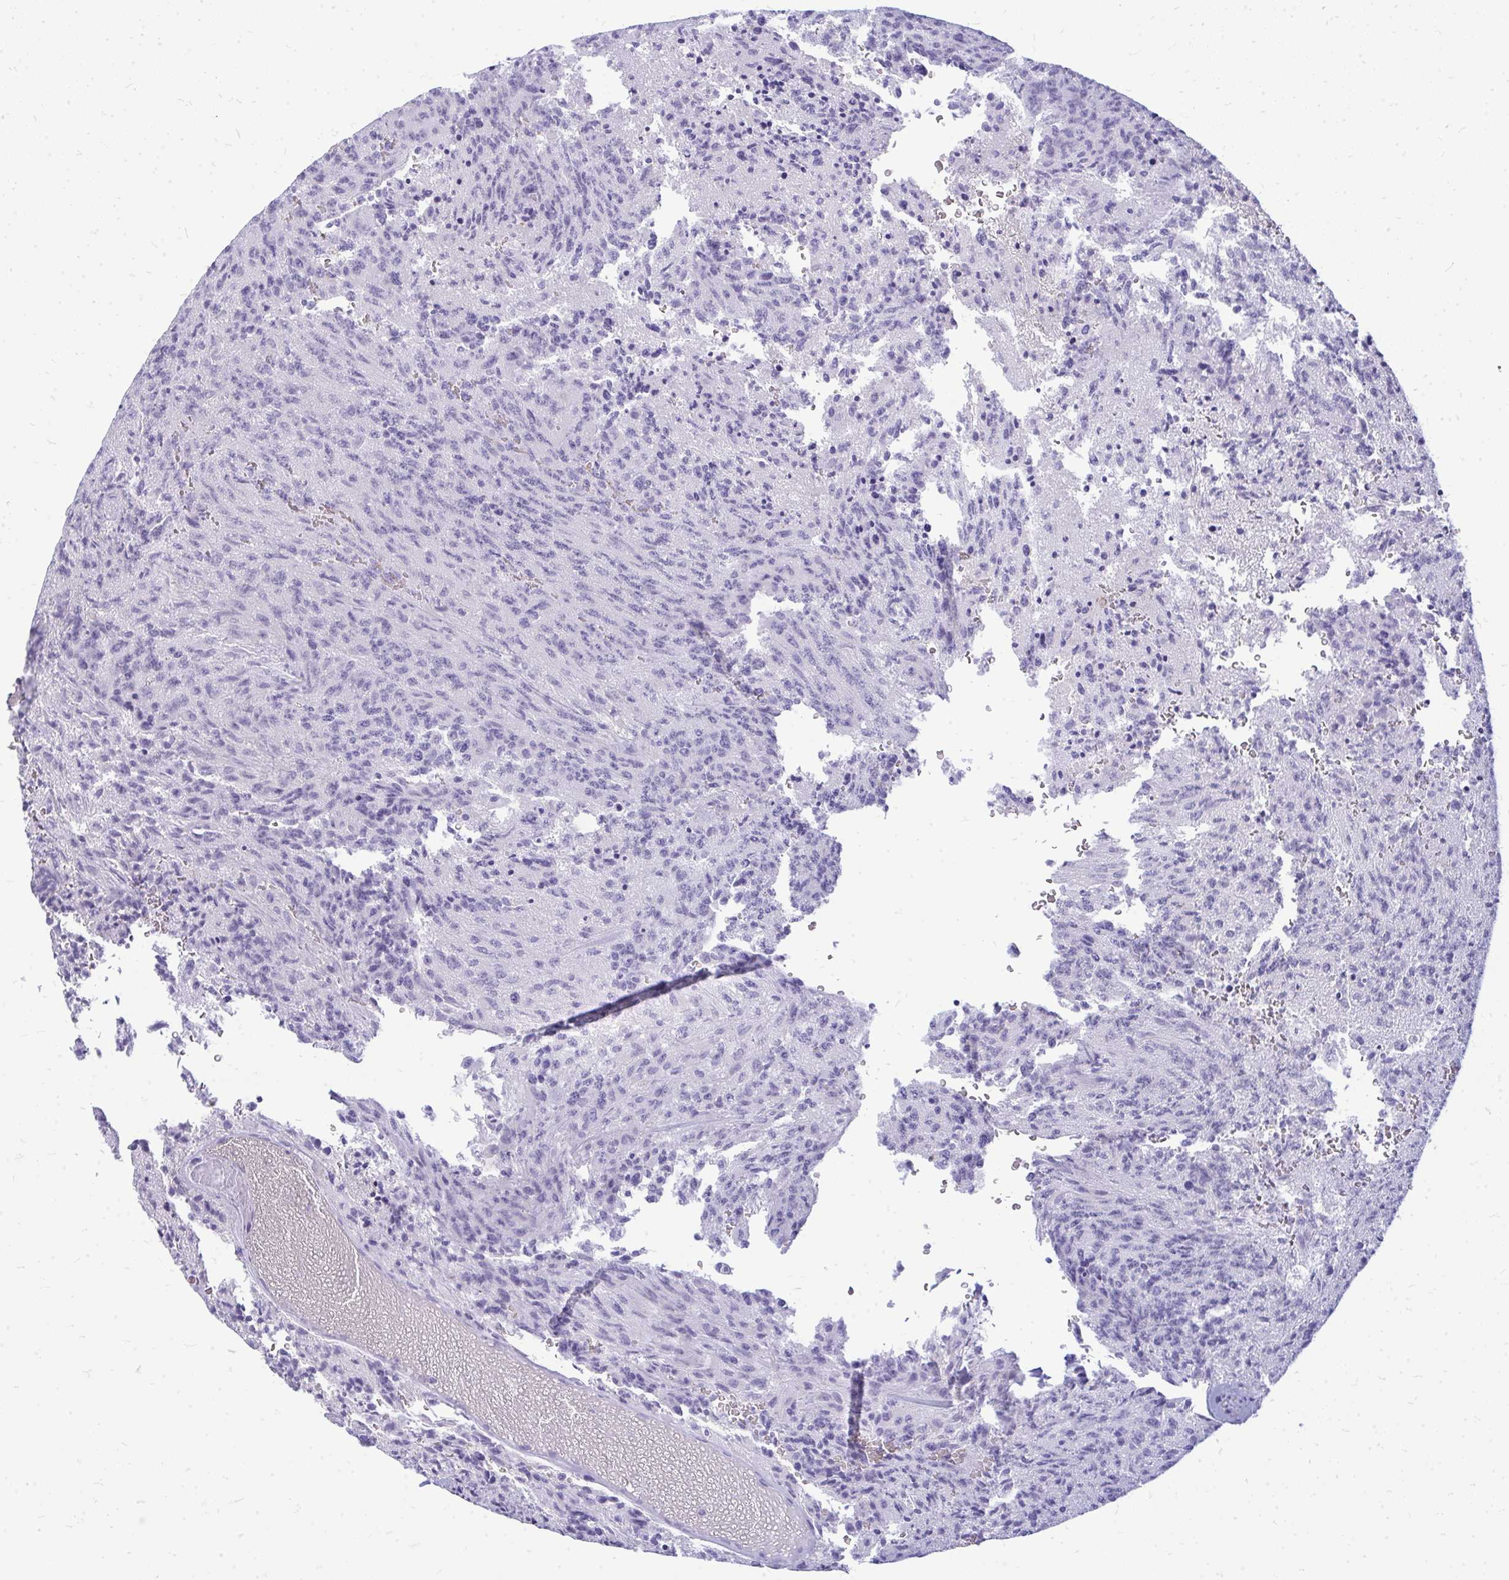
{"staining": {"intensity": "negative", "quantity": "none", "location": "none"}, "tissue": "glioma", "cell_type": "Tumor cells", "image_type": "cancer", "snomed": [{"axis": "morphology", "description": "Glioma, malignant, High grade"}, {"axis": "topography", "description": "Brain"}], "caption": "Glioma stained for a protein using immunohistochemistry (IHC) reveals no positivity tumor cells.", "gene": "TSPEAR", "patient": {"sex": "male", "age": 36}}